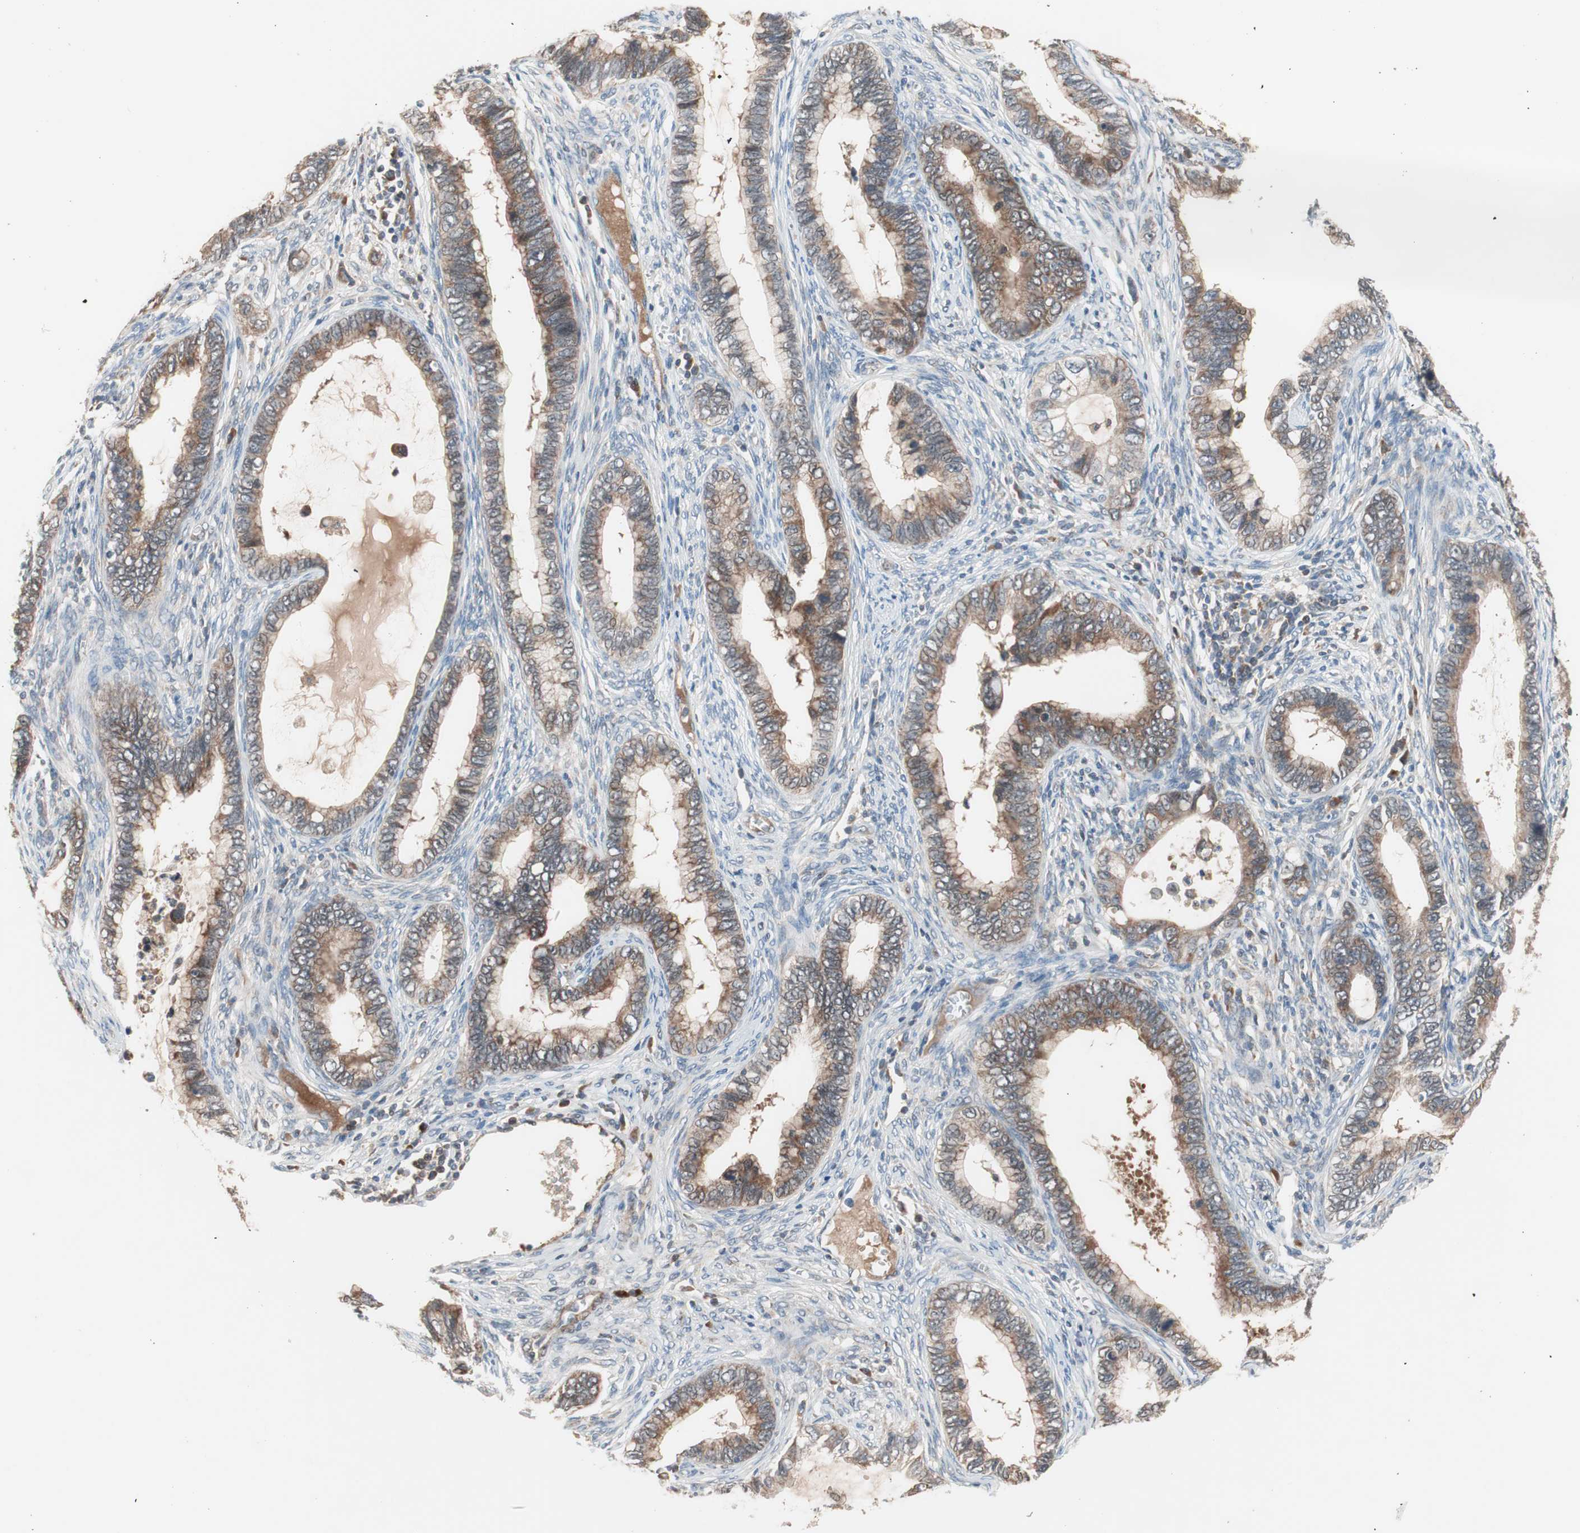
{"staining": {"intensity": "moderate", "quantity": ">75%", "location": "cytoplasmic/membranous"}, "tissue": "cervical cancer", "cell_type": "Tumor cells", "image_type": "cancer", "snomed": [{"axis": "morphology", "description": "Adenocarcinoma, NOS"}, {"axis": "topography", "description": "Cervix"}], "caption": "Adenocarcinoma (cervical) stained for a protein reveals moderate cytoplasmic/membranous positivity in tumor cells.", "gene": "HMBS", "patient": {"sex": "female", "age": 44}}